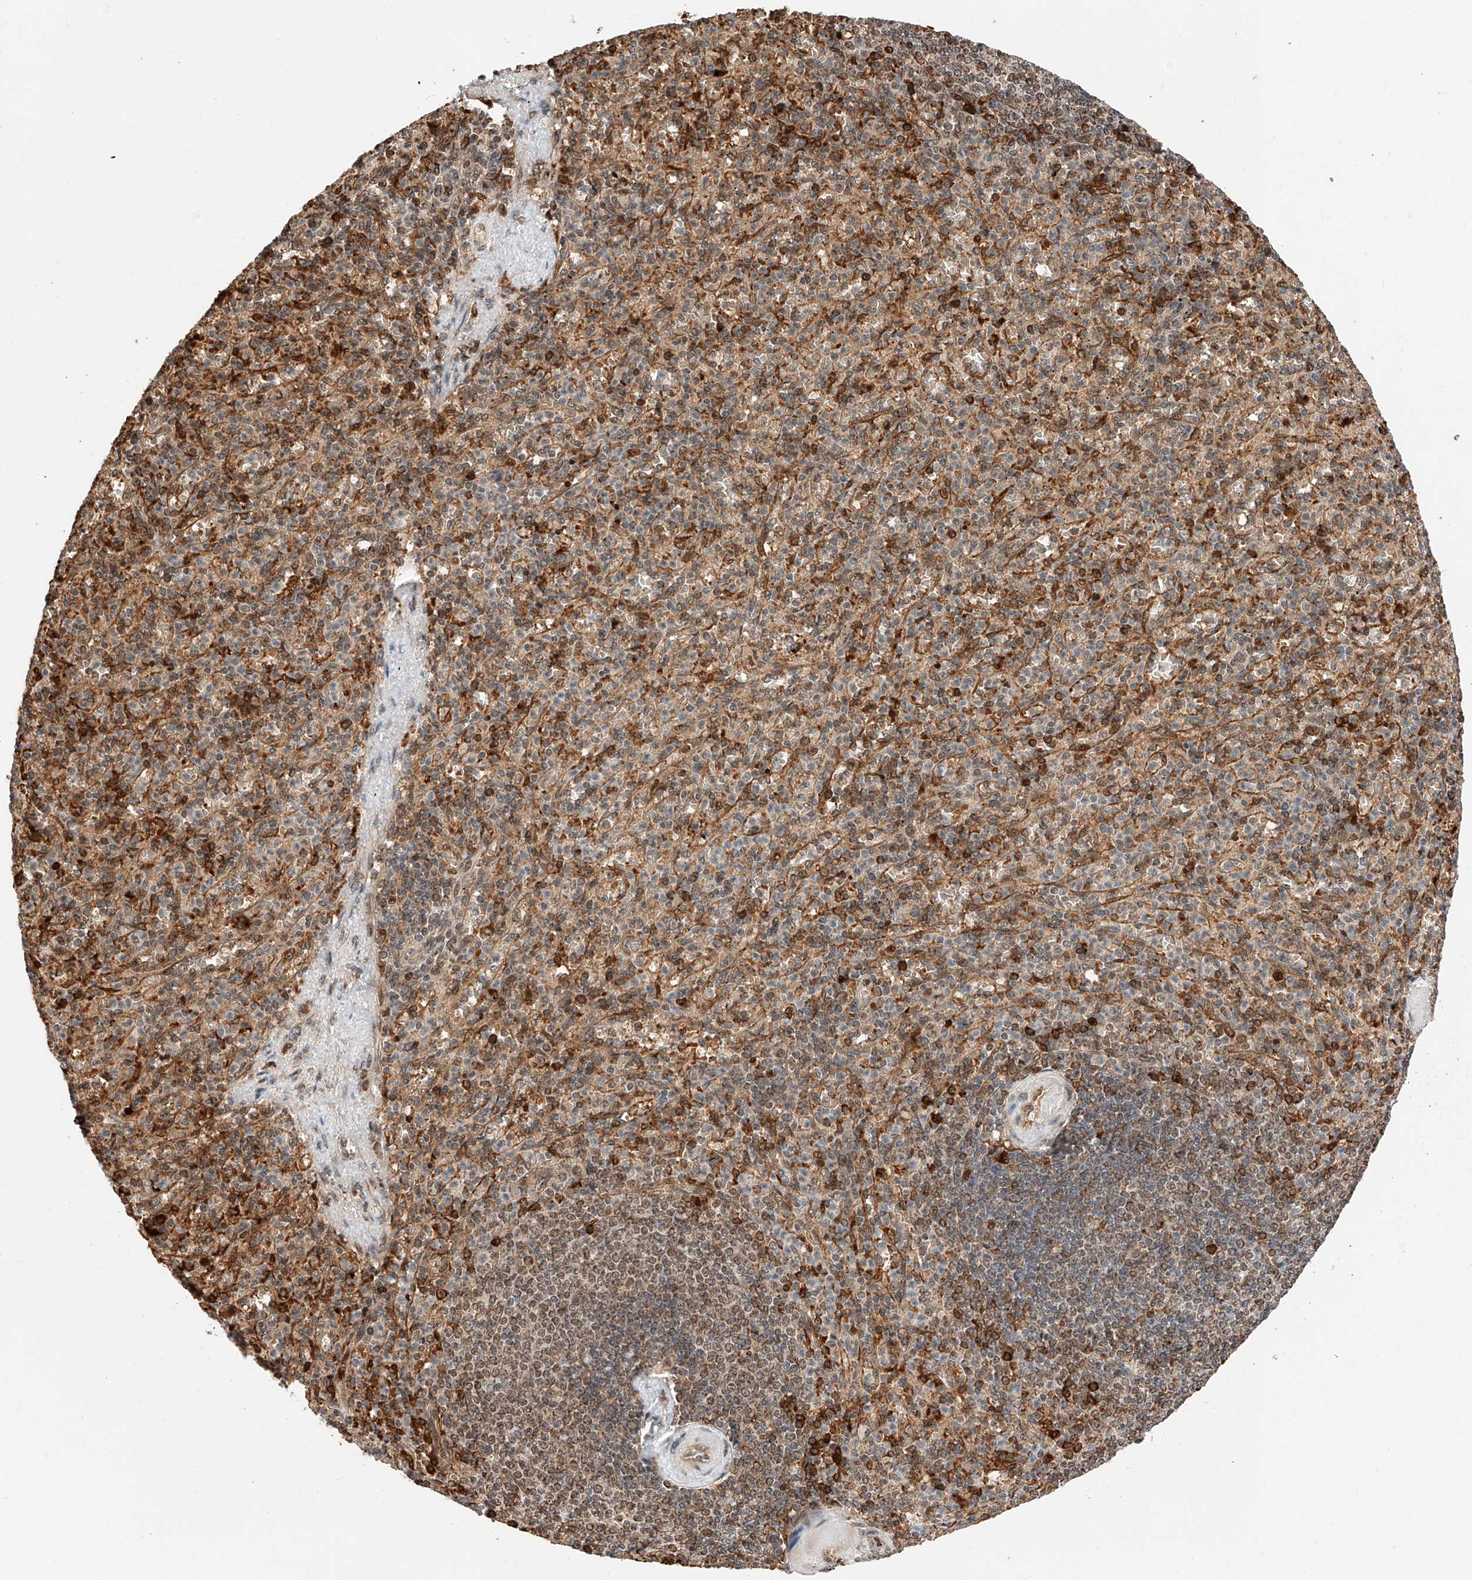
{"staining": {"intensity": "strong", "quantity": "25%-75%", "location": "cytoplasmic/membranous"}, "tissue": "spleen", "cell_type": "Cells in red pulp", "image_type": "normal", "snomed": [{"axis": "morphology", "description": "Normal tissue, NOS"}, {"axis": "topography", "description": "Spleen"}], "caption": "Immunohistochemical staining of unremarkable spleen exhibits 25%-75% levels of strong cytoplasmic/membranous protein expression in approximately 25%-75% of cells in red pulp. The staining was performed using DAB, with brown indicating positive protein expression. Nuclei are stained blue with hematoxylin.", "gene": "THTPA", "patient": {"sex": "female", "age": 74}}